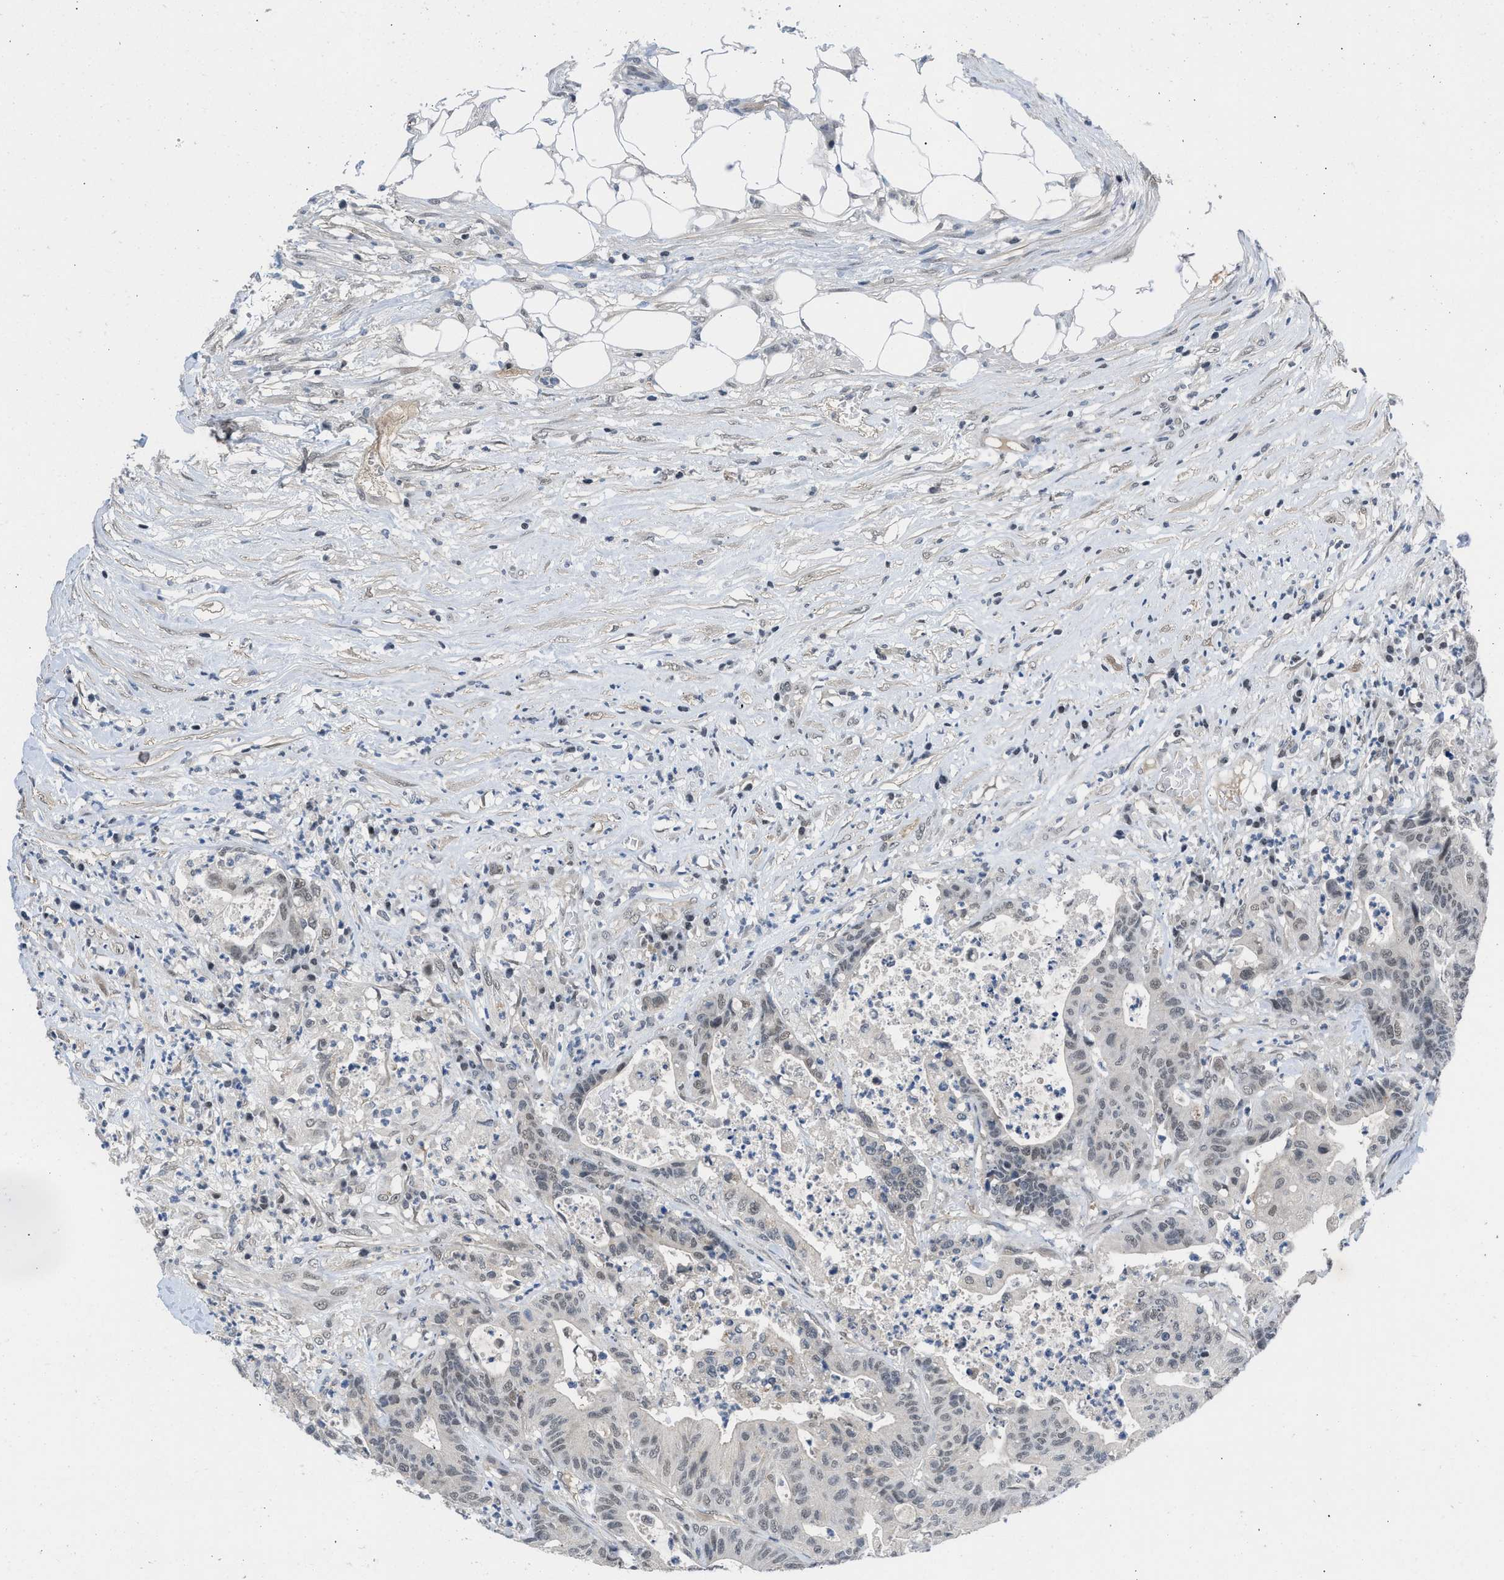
{"staining": {"intensity": "weak", "quantity": "25%-75%", "location": "nuclear"}, "tissue": "colorectal cancer", "cell_type": "Tumor cells", "image_type": "cancer", "snomed": [{"axis": "morphology", "description": "Adenocarcinoma, NOS"}, {"axis": "topography", "description": "Colon"}], "caption": "Immunohistochemical staining of human colorectal cancer demonstrates low levels of weak nuclear staining in approximately 25%-75% of tumor cells. (brown staining indicates protein expression, while blue staining denotes nuclei).", "gene": "TERF2IP", "patient": {"sex": "female", "age": 84}}